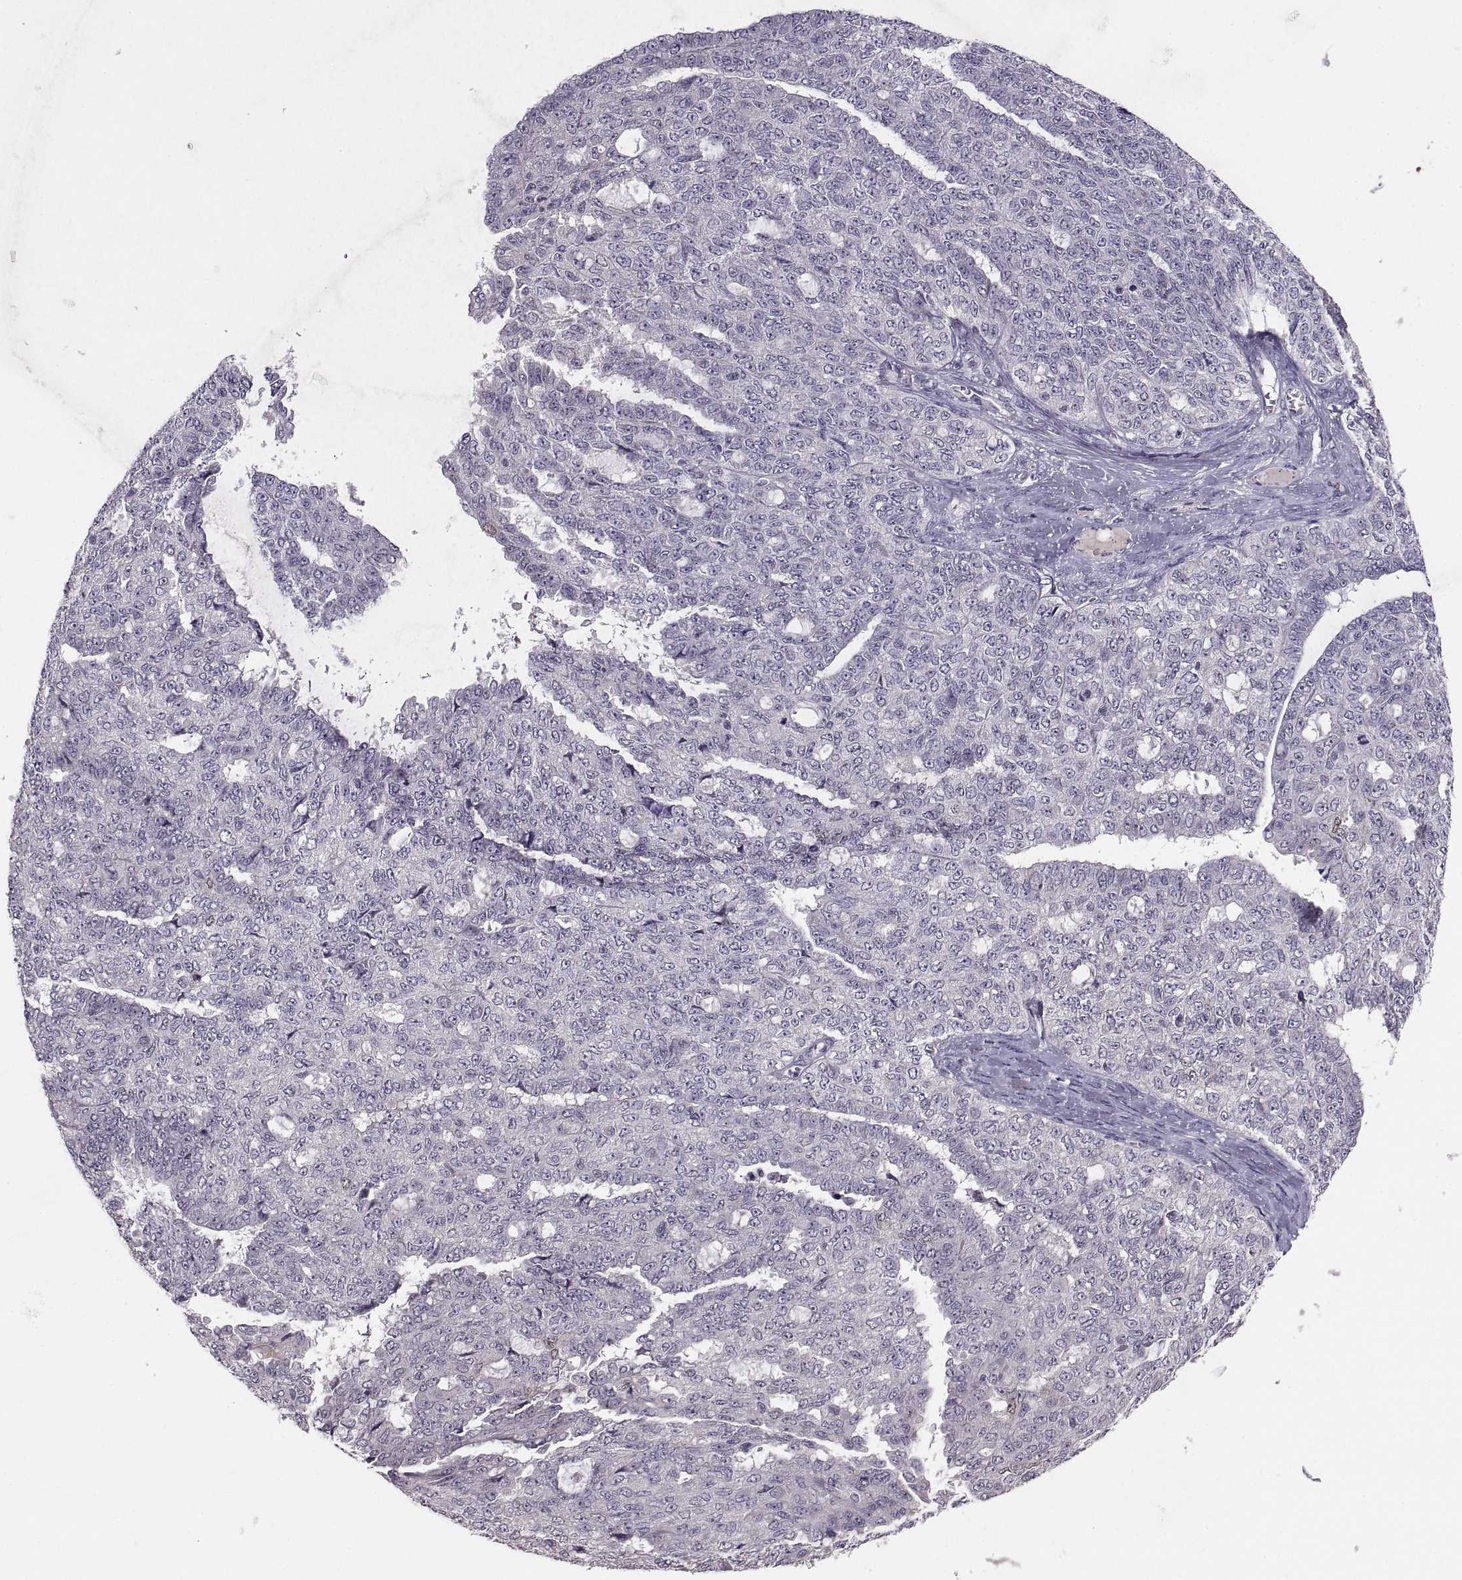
{"staining": {"intensity": "negative", "quantity": "none", "location": "none"}, "tissue": "ovarian cancer", "cell_type": "Tumor cells", "image_type": "cancer", "snomed": [{"axis": "morphology", "description": "Cystadenocarcinoma, serous, NOS"}, {"axis": "topography", "description": "Ovary"}], "caption": "Micrograph shows no protein positivity in tumor cells of ovarian cancer tissue.", "gene": "PAX2", "patient": {"sex": "female", "age": 71}}